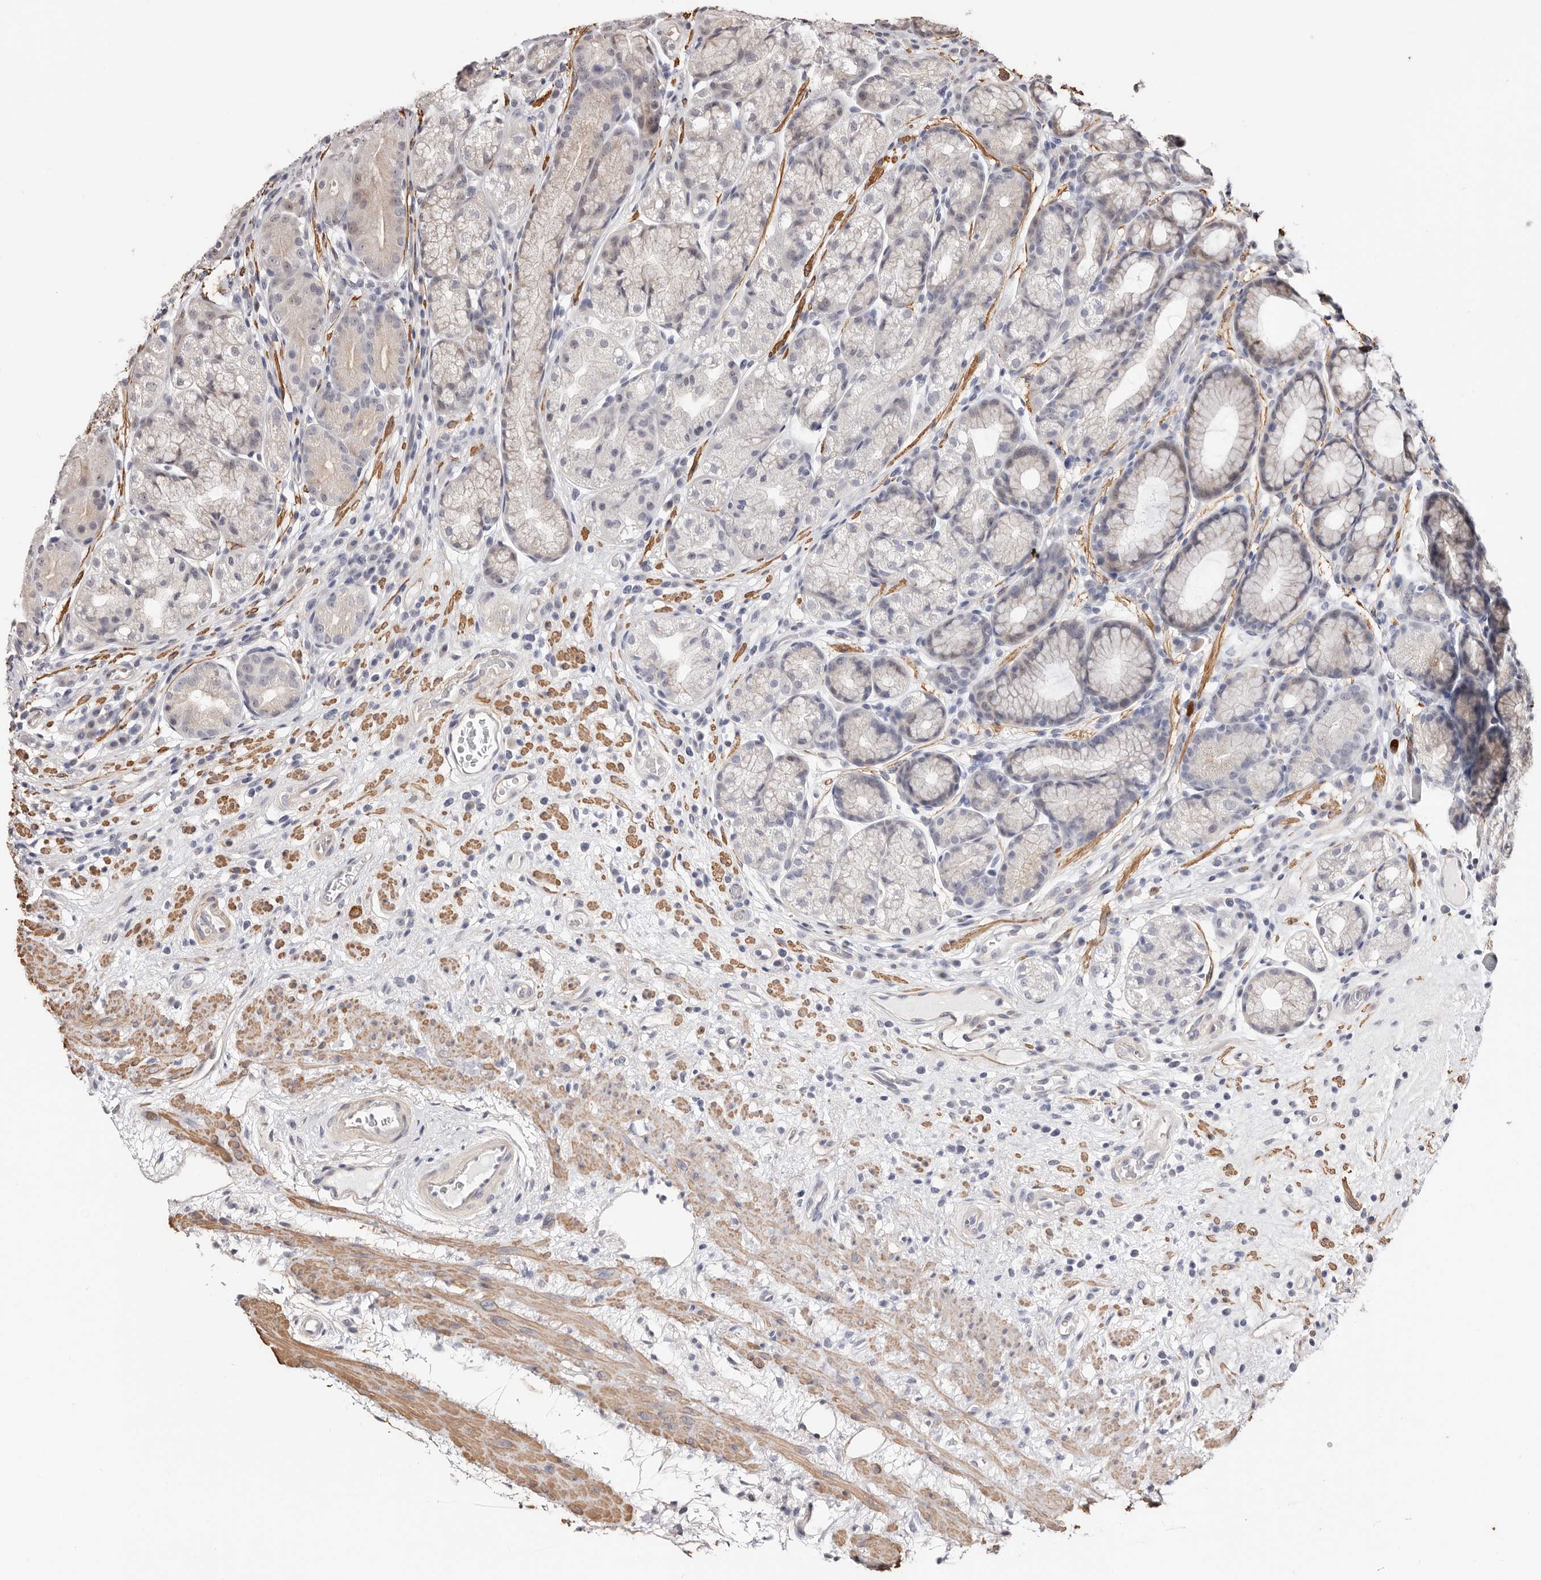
{"staining": {"intensity": "negative", "quantity": "none", "location": "none"}, "tissue": "stomach", "cell_type": "Glandular cells", "image_type": "normal", "snomed": [{"axis": "morphology", "description": "Normal tissue, NOS"}, {"axis": "topography", "description": "Stomach"}], "caption": "The photomicrograph displays no staining of glandular cells in normal stomach.", "gene": "TRIP13", "patient": {"sex": "male", "age": 57}}